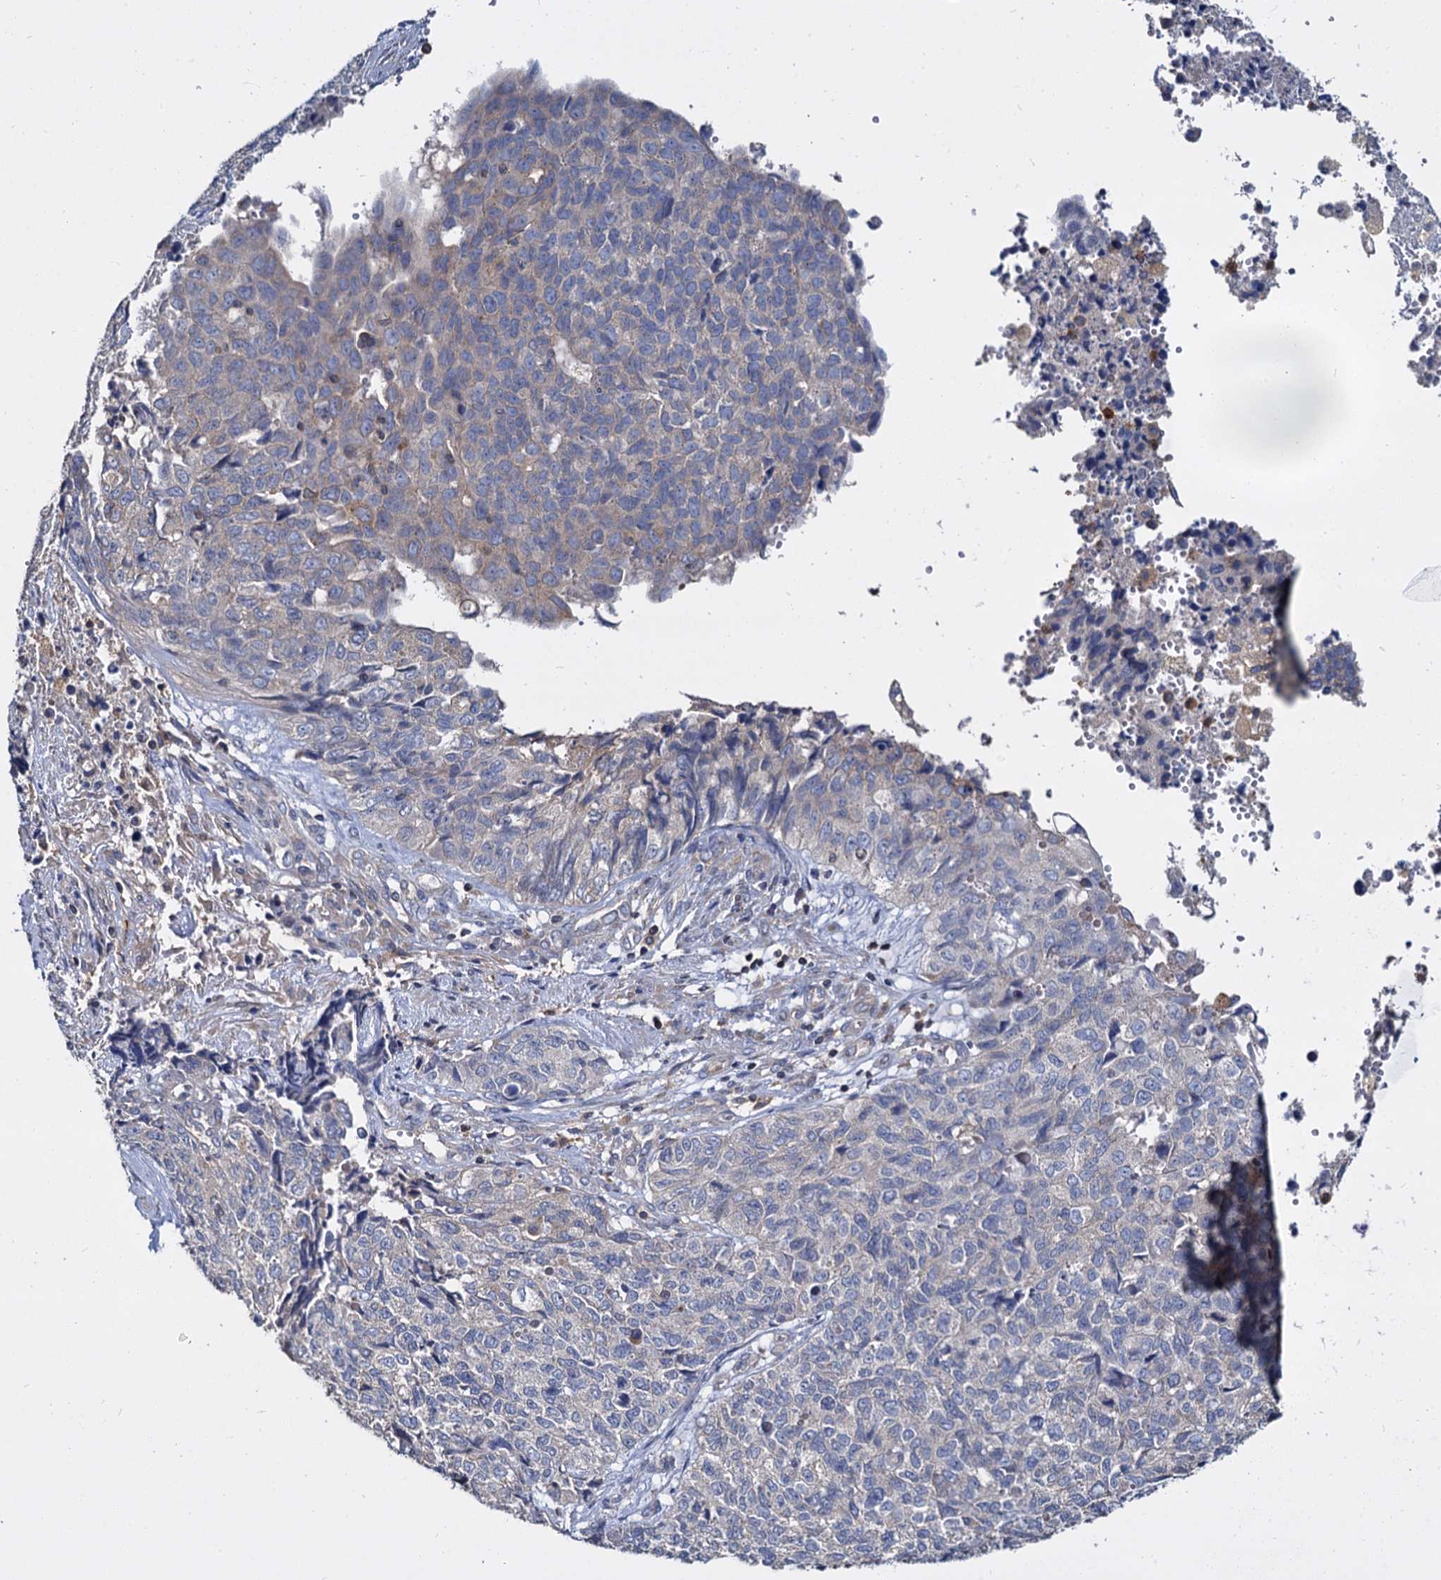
{"staining": {"intensity": "negative", "quantity": "none", "location": "none"}, "tissue": "cervical cancer", "cell_type": "Tumor cells", "image_type": "cancer", "snomed": [{"axis": "morphology", "description": "Squamous cell carcinoma, NOS"}, {"axis": "topography", "description": "Cervix"}], "caption": "Immunohistochemical staining of squamous cell carcinoma (cervical) displays no significant positivity in tumor cells. (DAB immunohistochemistry, high magnification).", "gene": "ANKRD13A", "patient": {"sex": "female", "age": 63}}